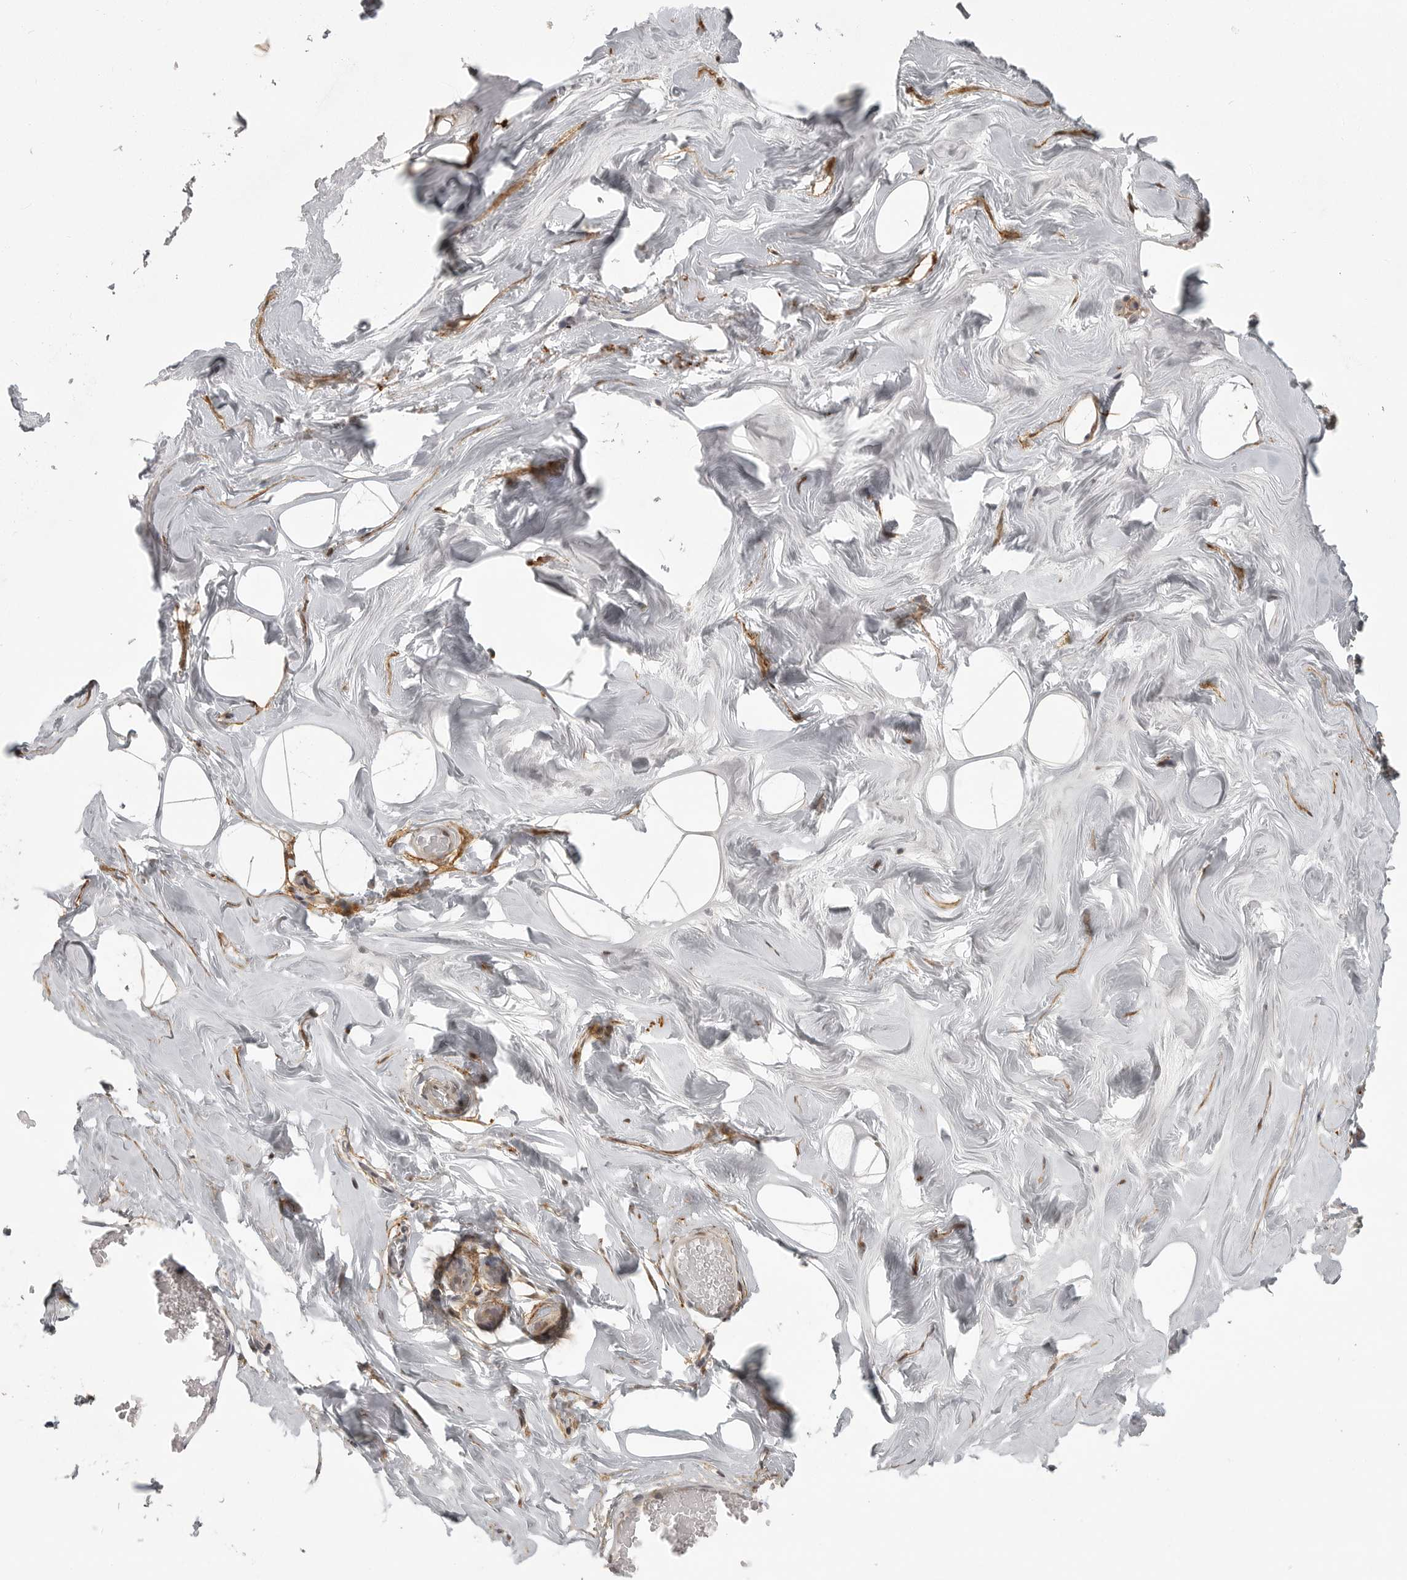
{"staining": {"intensity": "moderate", "quantity": "25%-75%", "location": "cytoplasmic/membranous"}, "tissue": "adipose tissue", "cell_type": "Adipocytes", "image_type": "normal", "snomed": [{"axis": "morphology", "description": "Normal tissue, NOS"}, {"axis": "morphology", "description": "Fibrosis, NOS"}, {"axis": "topography", "description": "Breast"}, {"axis": "topography", "description": "Adipose tissue"}], "caption": "Protein analysis of benign adipose tissue displays moderate cytoplasmic/membranous positivity in approximately 25%-75% of adipocytes. (Stains: DAB in brown, nuclei in blue, Microscopy: brightfield microscopy at high magnification).", "gene": "UROD", "patient": {"sex": "female", "age": 39}}